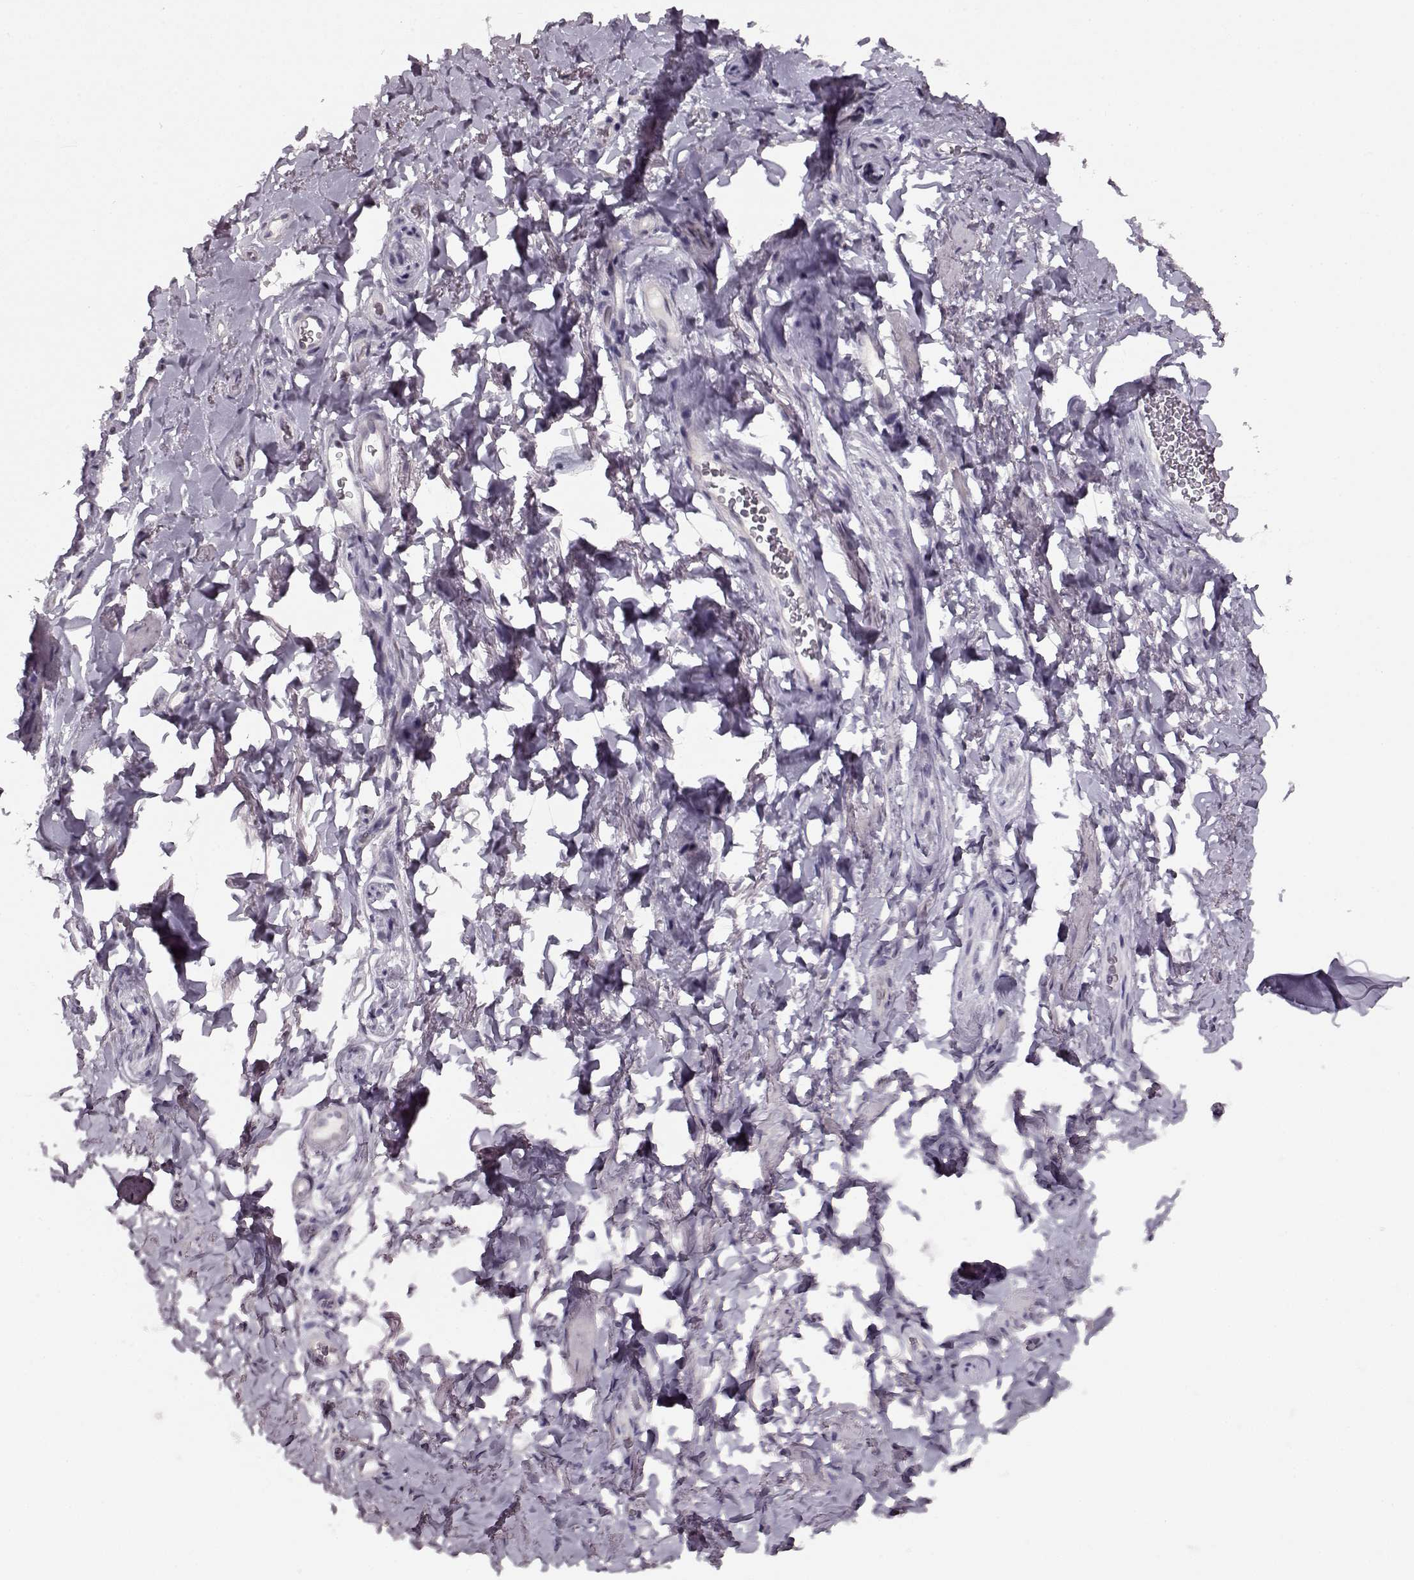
{"staining": {"intensity": "negative", "quantity": "none", "location": "none"}, "tissue": "adipose tissue", "cell_type": "Adipocytes", "image_type": "normal", "snomed": [{"axis": "morphology", "description": "Normal tissue, NOS"}, {"axis": "topography", "description": "Anal"}, {"axis": "topography", "description": "Peripheral nerve tissue"}], "caption": "Protein analysis of benign adipose tissue shows no significant staining in adipocytes. (DAB (3,3'-diaminobenzidine) IHC with hematoxylin counter stain).", "gene": "RP1L1", "patient": {"sex": "male", "age": 53}}